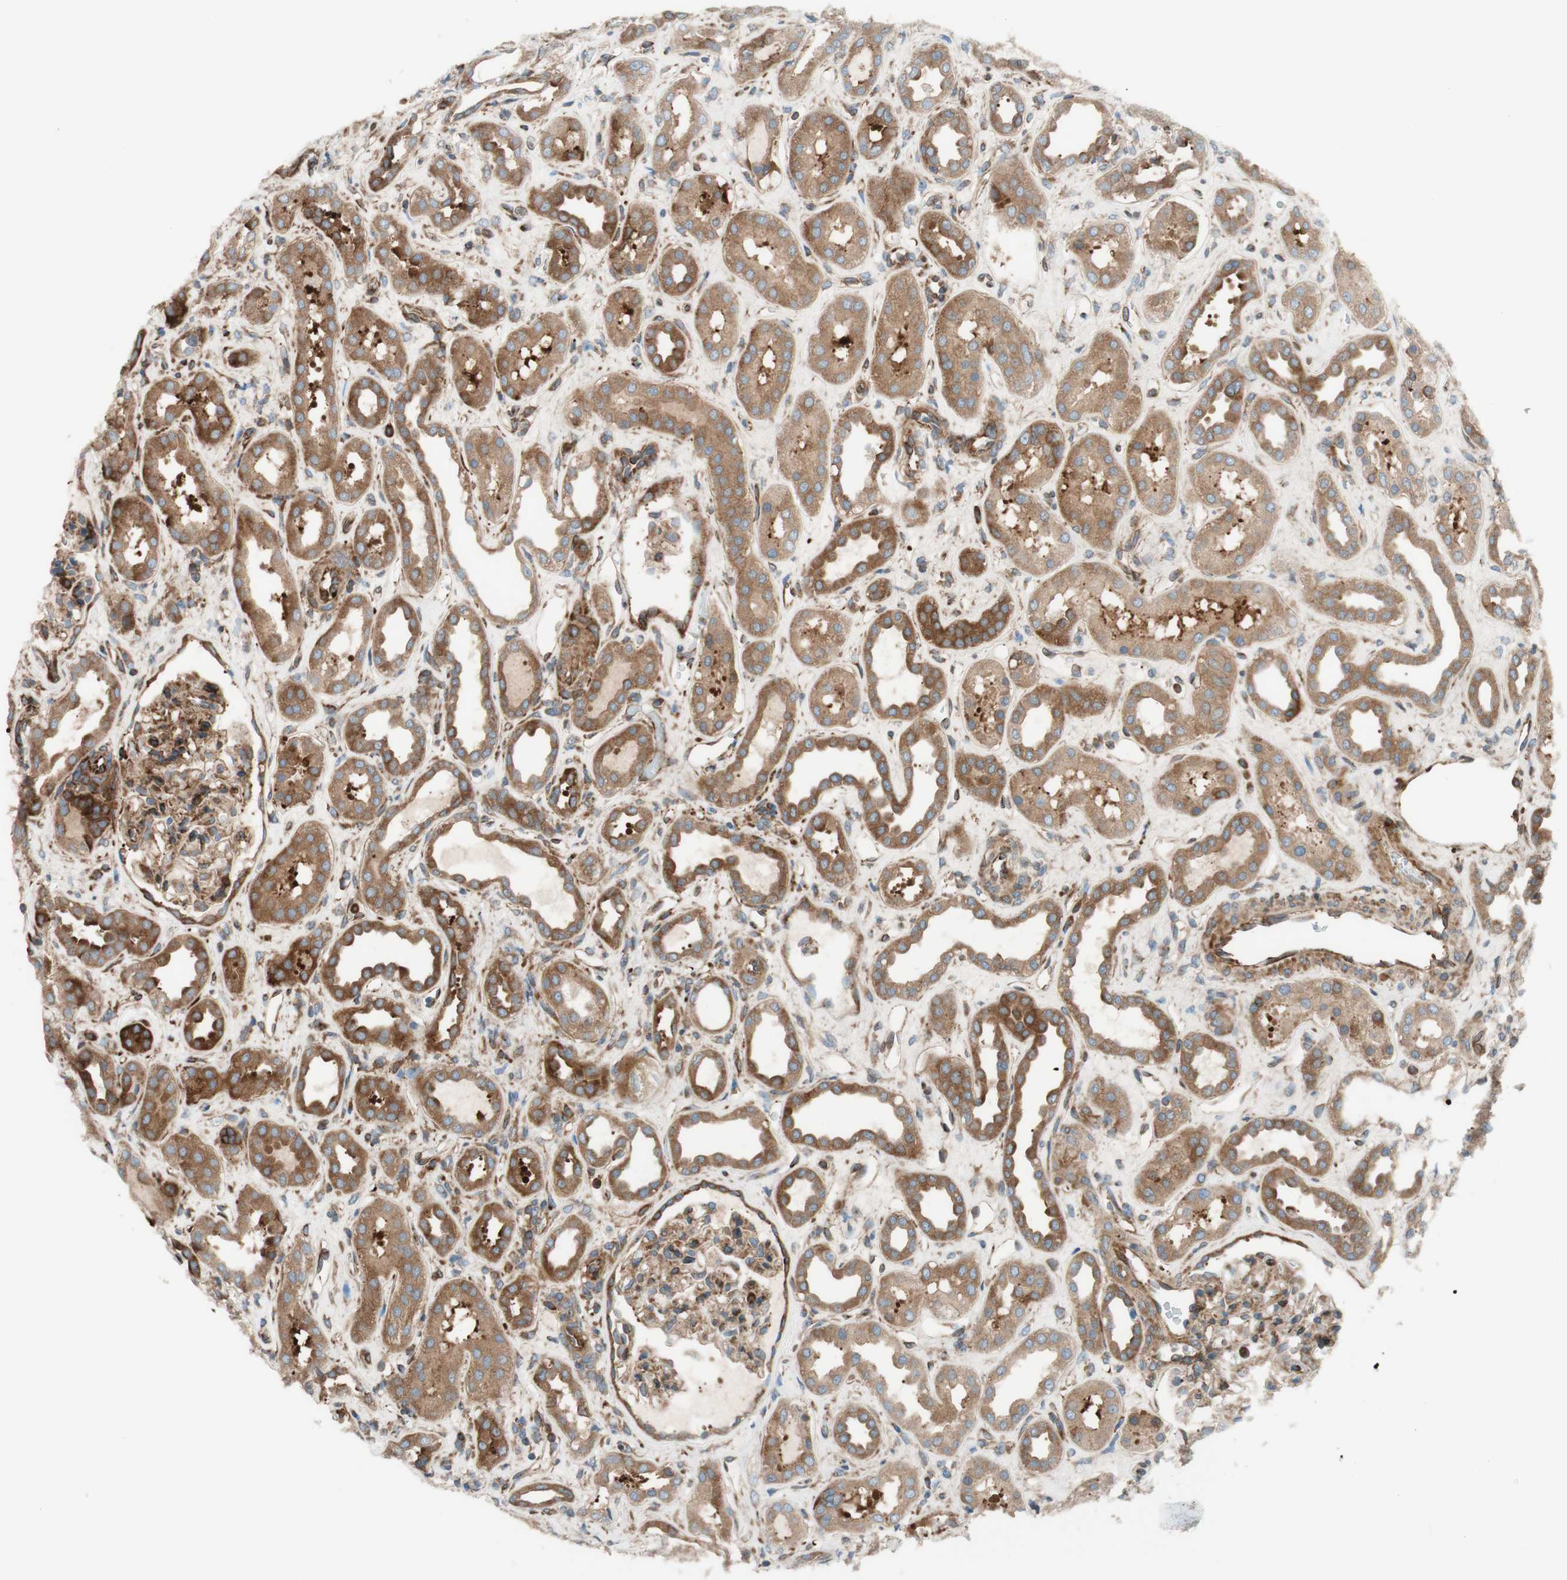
{"staining": {"intensity": "moderate", "quantity": ">75%", "location": "cytoplasmic/membranous"}, "tissue": "kidney", "cell_type": "Cells in glomeruli", "image_type": "normal", "snomed": [{"axis": "morphology", "description": "Normal tissue, NOS"}, {"axis": "topography", "description": "Kidney"}], "caption": "DAB (3,3'-diaminobenzidine) immunohistochemical staining of benign human kidney exhibits moderate cytoplasmic/membranous protein expression in approximately >75% of cells in glomeruli. (DAB (3,3'-diaminobenzidine) = brown stain, brightfield microscopy at high magnification).", "gene": "CCN4", "patient": {"sex": "male", "age": 59}}